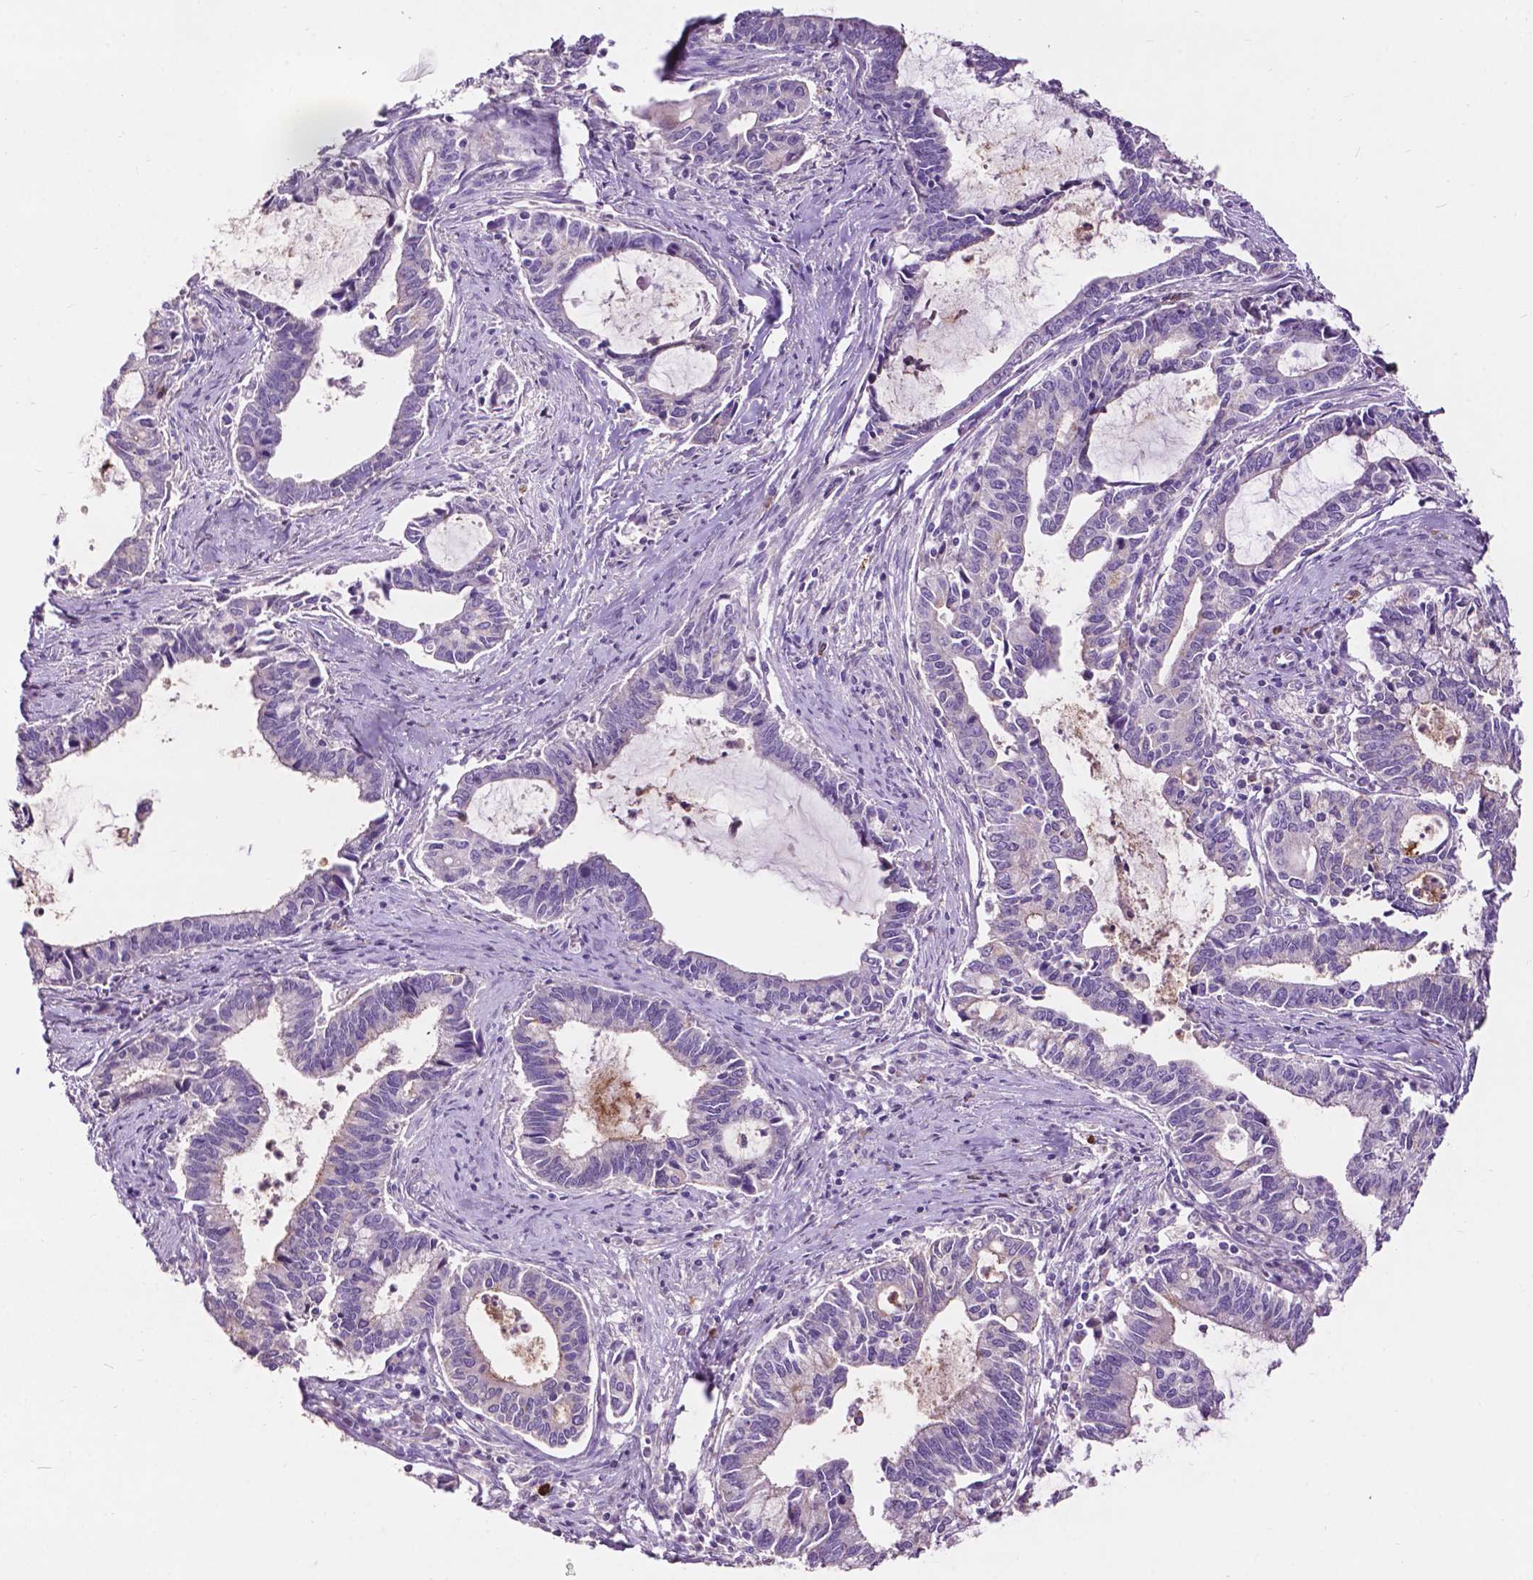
{"staining": {"intensity": "negative", "quantity": "none", "location": "none"}, "tissue": "cervical cancer", "cell_type": "Tumor cells", "image_type": "cancer", "snomed": [{"axis": "morphology", "description": "Adenocarcinoma, NOS"}, {"axis": "topography", "description": "Cervix"}], "caption": "Protein analysis of cervical cancer exhibits no significant positivity in tumor cells.", "gene": "PLSCR1", "patient": {"sex": "female", "age": 42}}